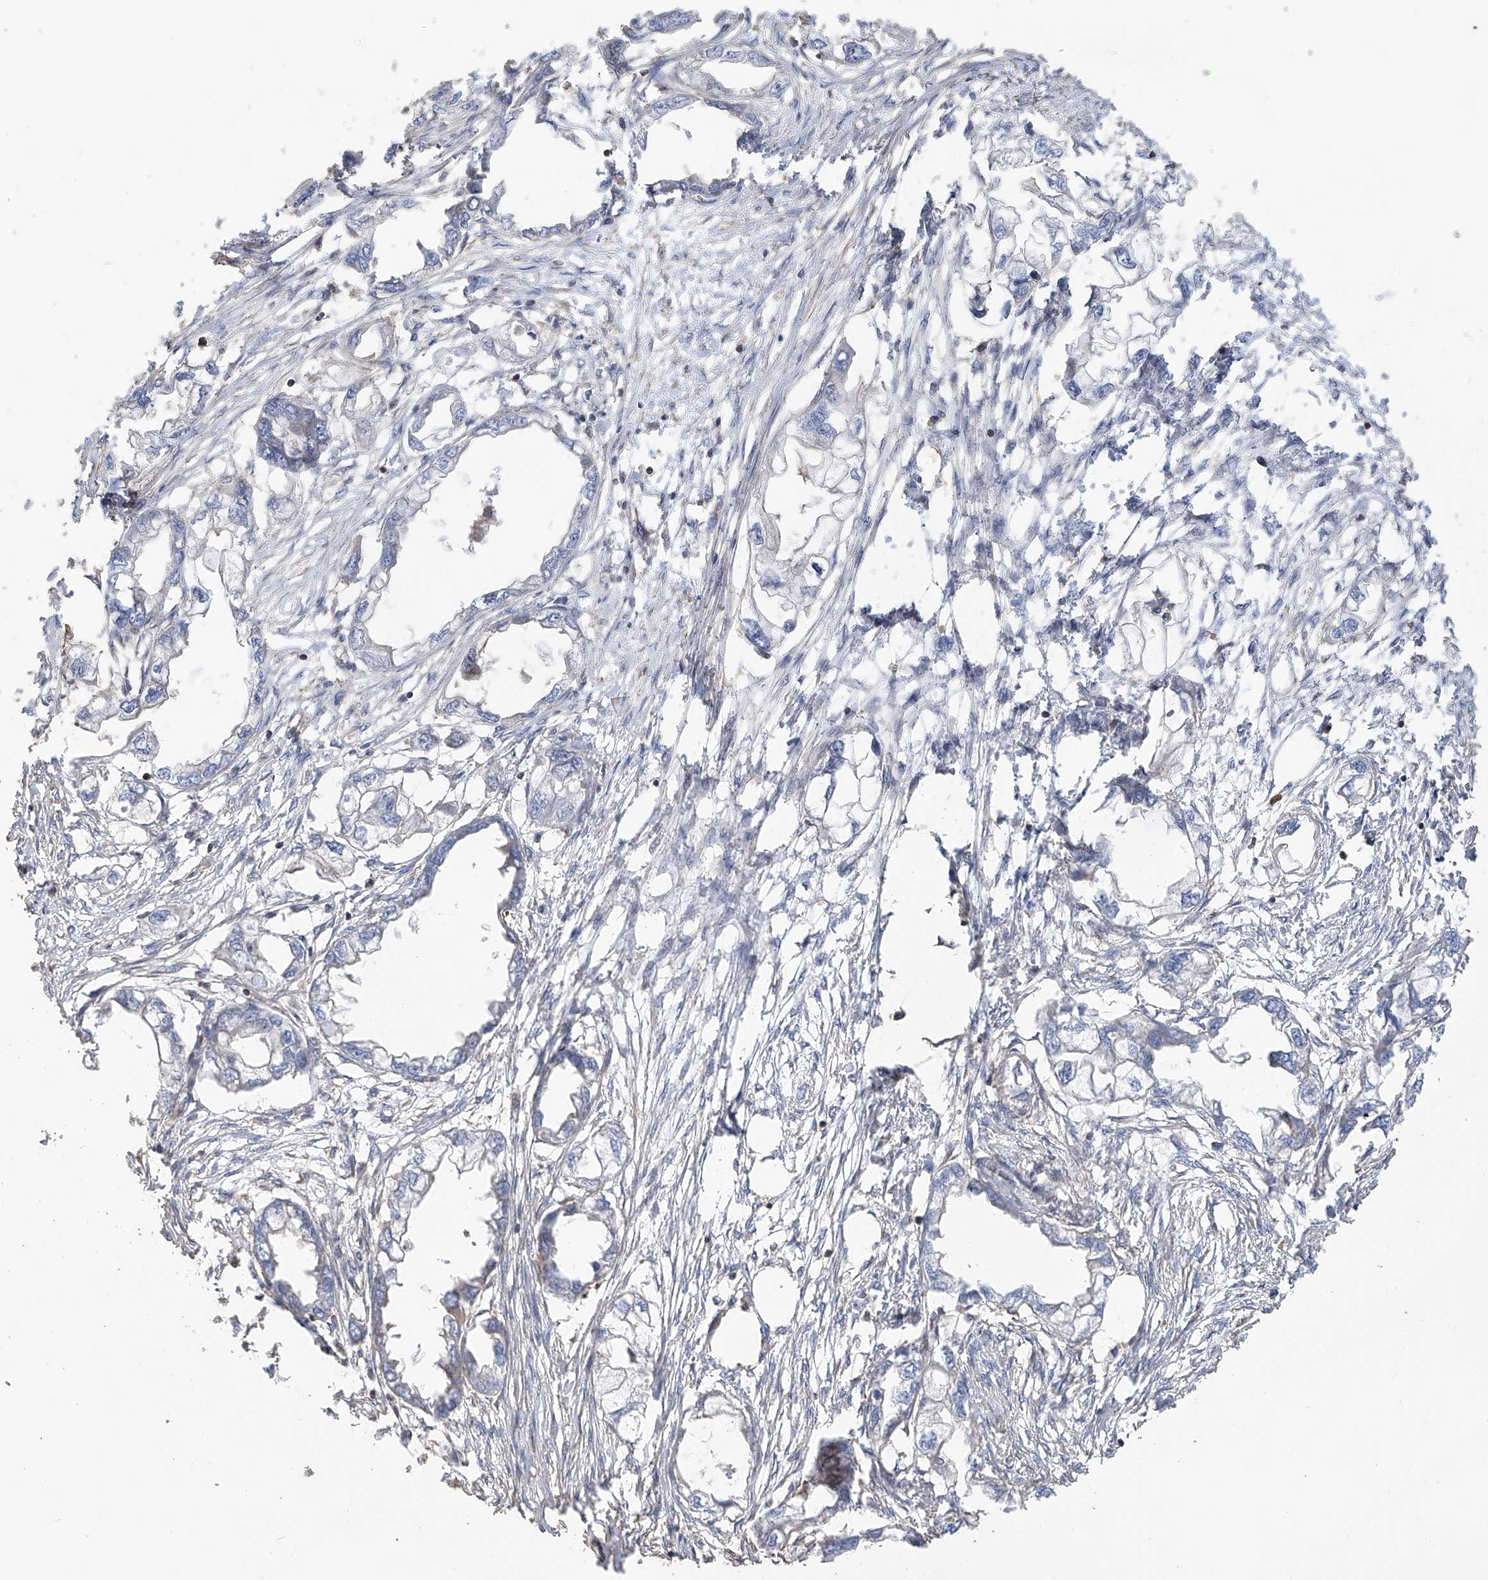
{"staining": {"intensity": "negative", "quantity": "none", "location": "none"}, "tissue": "endometrial cancer", "cell_type": "Tumor cells", "image_type": "cancer", "snomed": [{"axis": "morphology", "description": "Adenocarcinoma, NOS"}, {"axis": "morphology", "description": "Adenocarcinoma, metastatic, NOS"}, {"axis": "topography", "description": "Adipose tissue"}, {"axis": "topography", "description": "Endometrium"}], "caption": "An image of endometrial metastatic adenocarcinoma stained for a protein demonstrates no brown staining in tumor cells. The staining is performed using DAB brown chromogen with nuclei counter-stained in using hematoxylin.", "gene": "SLC43A3", "patient": {"sex": "female", "age": 67}}